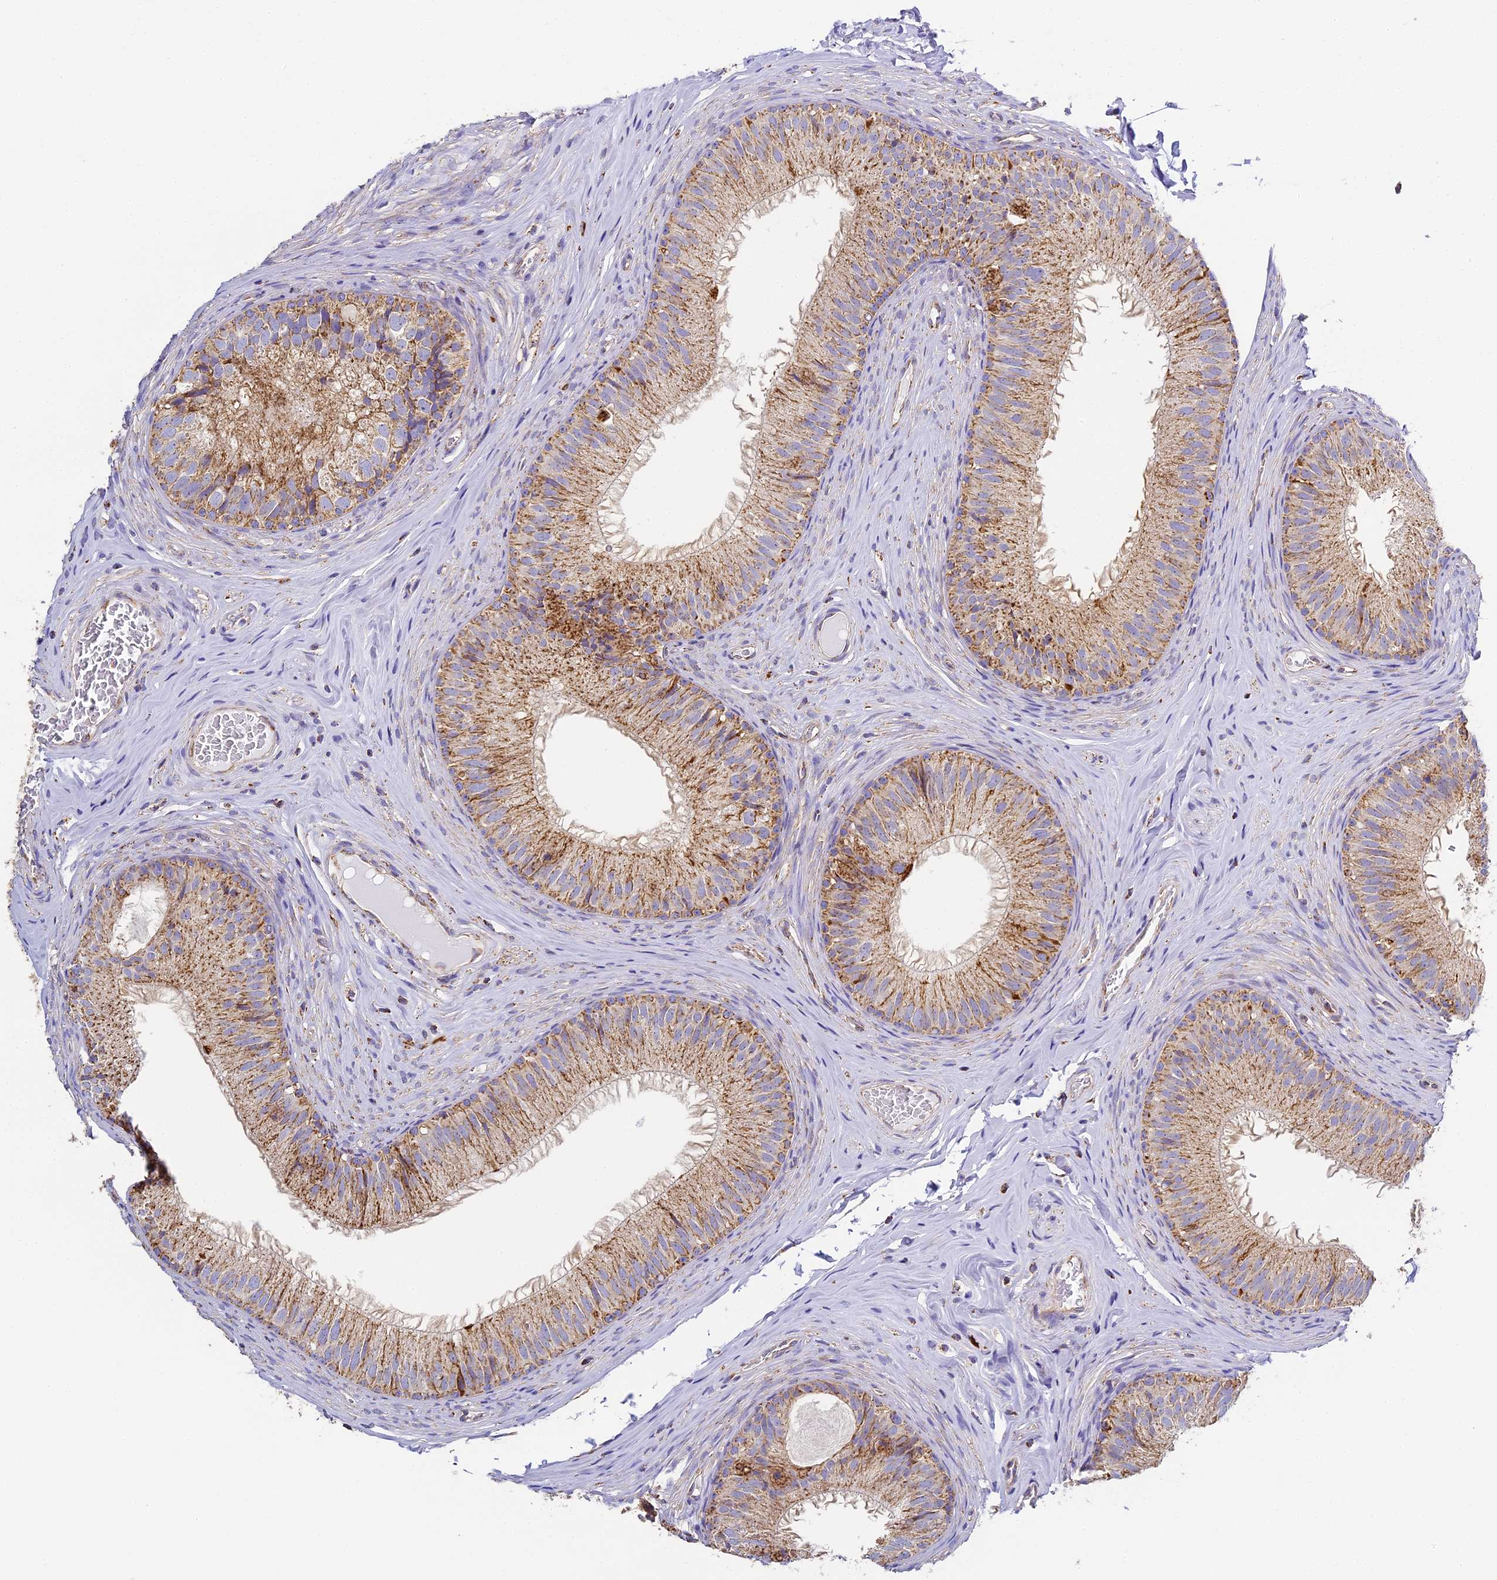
{"staining": {"intensity": "moderate", "quantity": "25%-75%", "location": "cytoplasmic/membranous"}, "tissue": "epididymis", "cell_type": "Glandular cells", "image_type": "normal", "snomed": [{"axis": "morphology", "description": "Normal tissue, NOS"}, {"axis": "topography", "description": "Epididymis"}], "caption": "Protein staining of normal epididymis shows moderate cytoplasmic/membranous staining in about 25%-75% of glandular cells. Ihc stains the protein in brown and the nuclei are stained blue.", "gene": "STK17A", "patient": {"sex": "male", "age": 34}}